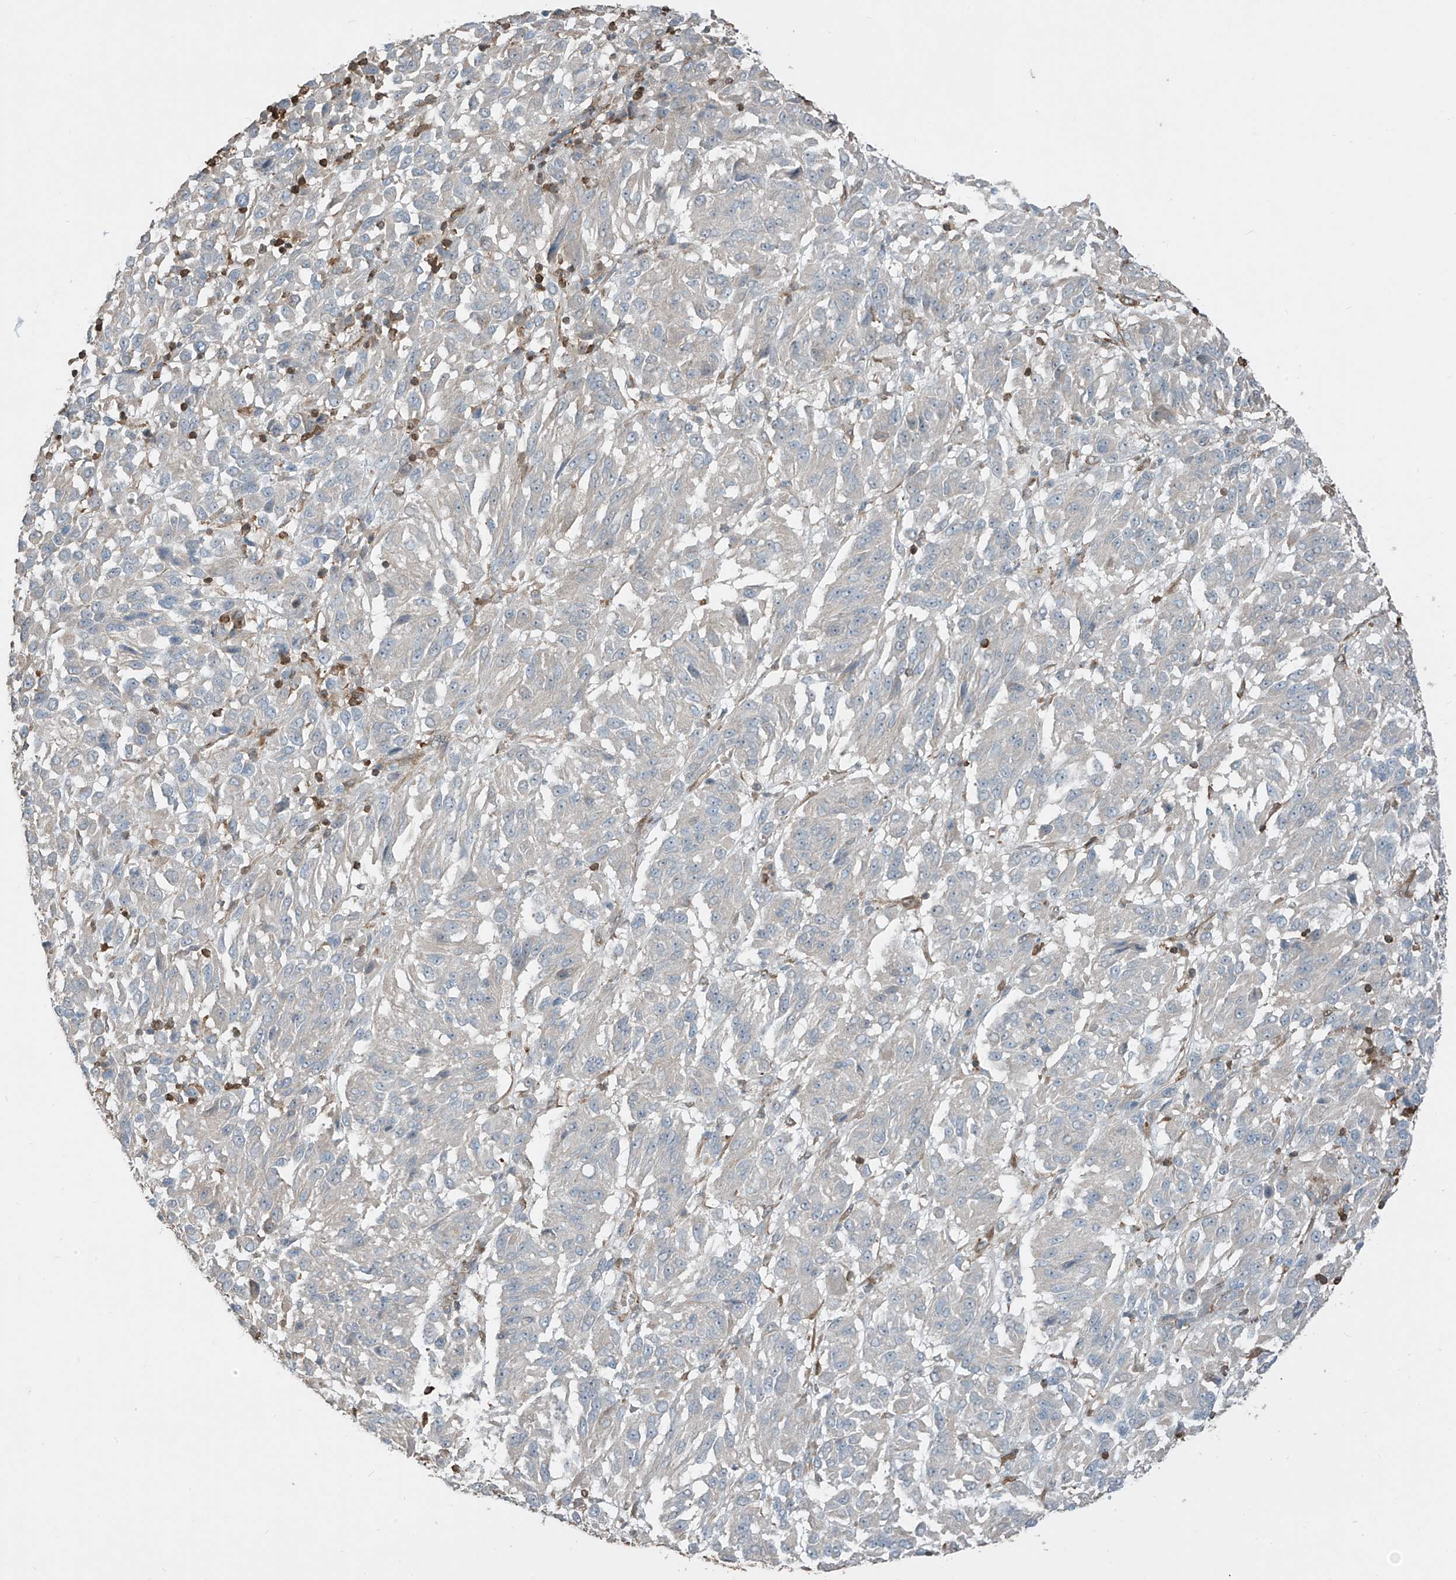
{"staining": {"intensity": "negative", "quantity": "none", "location": "none"}, "tissue": "melanoma", "cell_type": "Tumor cells", "image_type": "cancer", "snomed": [{"axis": "morphology", "description": "Malignant melanoma, Metastatic site"}, {"axis": "topography", "description": "Lung"}], "caption": "This image is of malignant melanoma (metastatic site) stained with immunohistochemistry to label a protein in brown with the nuclei are counter-stained blue. There is no staining in tumor cells.", "gene": "SH3BGRL3", "patient": {"sex": "male", "age": 64}}